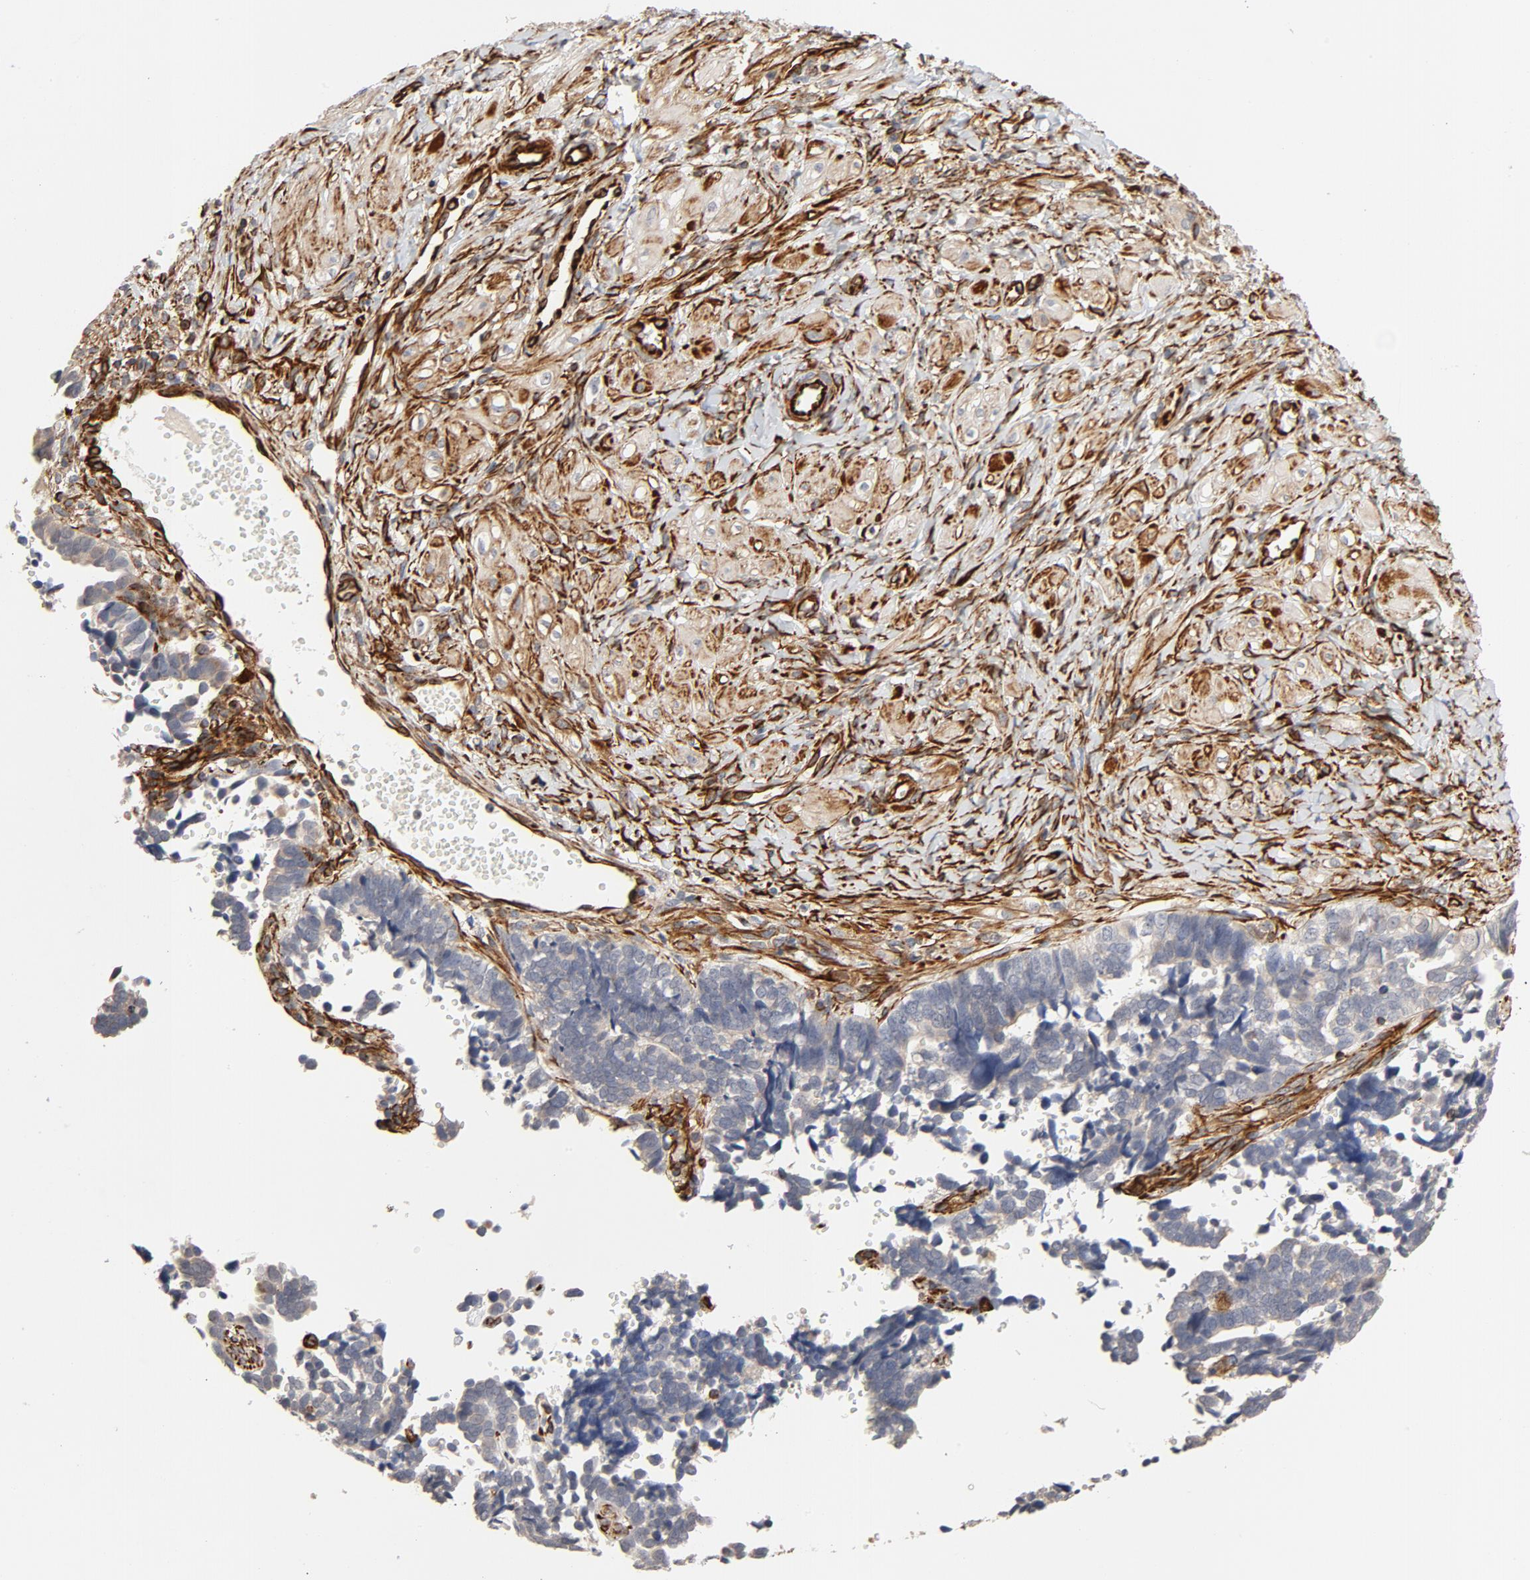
{"staining": {"intensity": "weak", "quantity": "25%-75%", "location": "cytoplasmic/membranous"}, "tissue": "ovarian cancer", "cell_type": "Tumor cells", "image_type": "cancer", "snomed": [{"axis": "morphology", "description": "Cystadenocarcinoma, serous, NOS"}, {"axis": "topography", "description": "Ovary"}], "caption": "There is low levels of weak cytoplasmic/membranous positivity in tumor cells of ovarian serous cystadenocarcinoma, as demonstrated by immunohistochemical staining (brown color).", "gene": "FAM118A", "patient": {"sex": "female", "age": 77}}